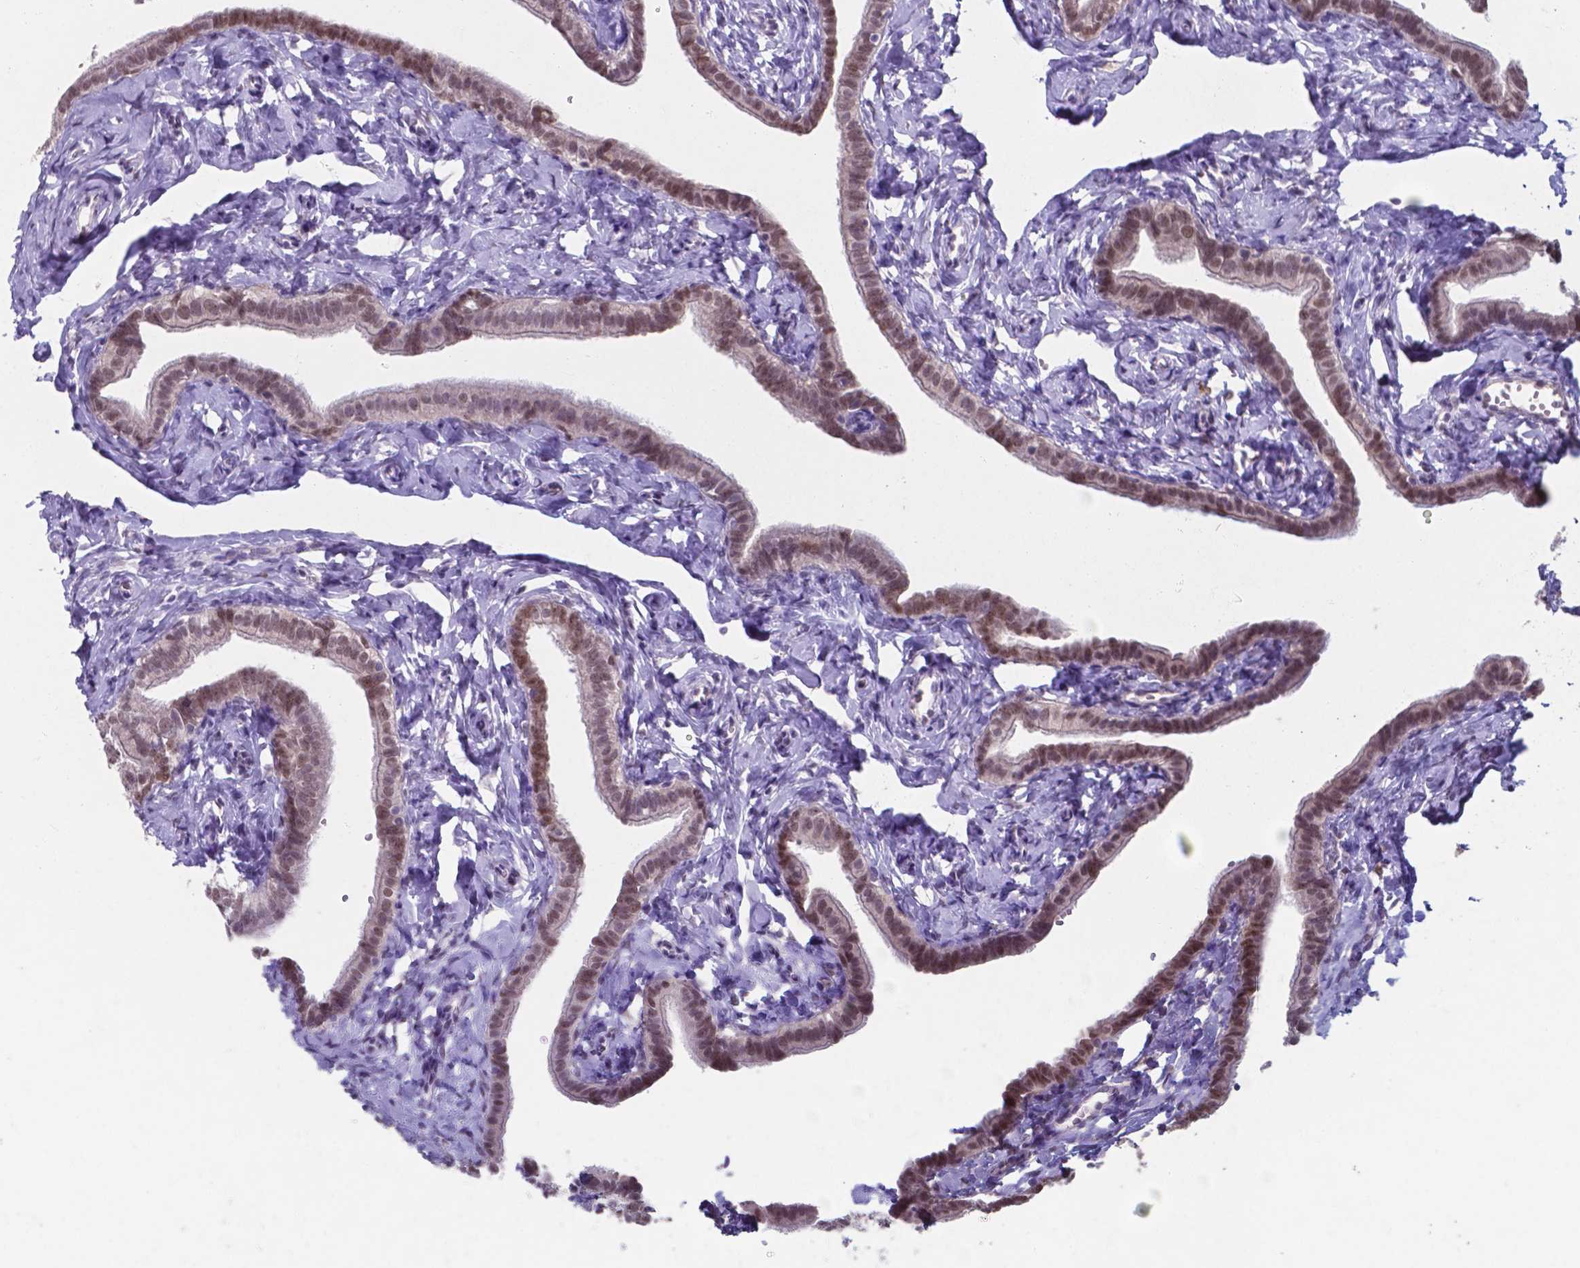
{"staining": {"intensity": "moderate", "quantity": ">75%", "location": "cytoplasmic/membranous,nuclear"}, "tissue": "fallopian tube", "cell_type": "Glandular cells", "image_type": "normal", "snomed": [{"axis": "morphology", "description": "Normal tissue, NOS"}, {"axis": "topography", "description": "Fallopian tube"}], "caption": "Immunohistochemistry of unremarkable human fallopian tube demonstrates medium levels of moderate cytoplasmic/membranous,nuclear staining in approximately >75% of glandular cells. (DAB (3,3'-diaminobenzidine) IHC with brightfield microscopy, high magnification).", "gene": "UBE2E2", "patient": {"sex": "female", "age": 41}}